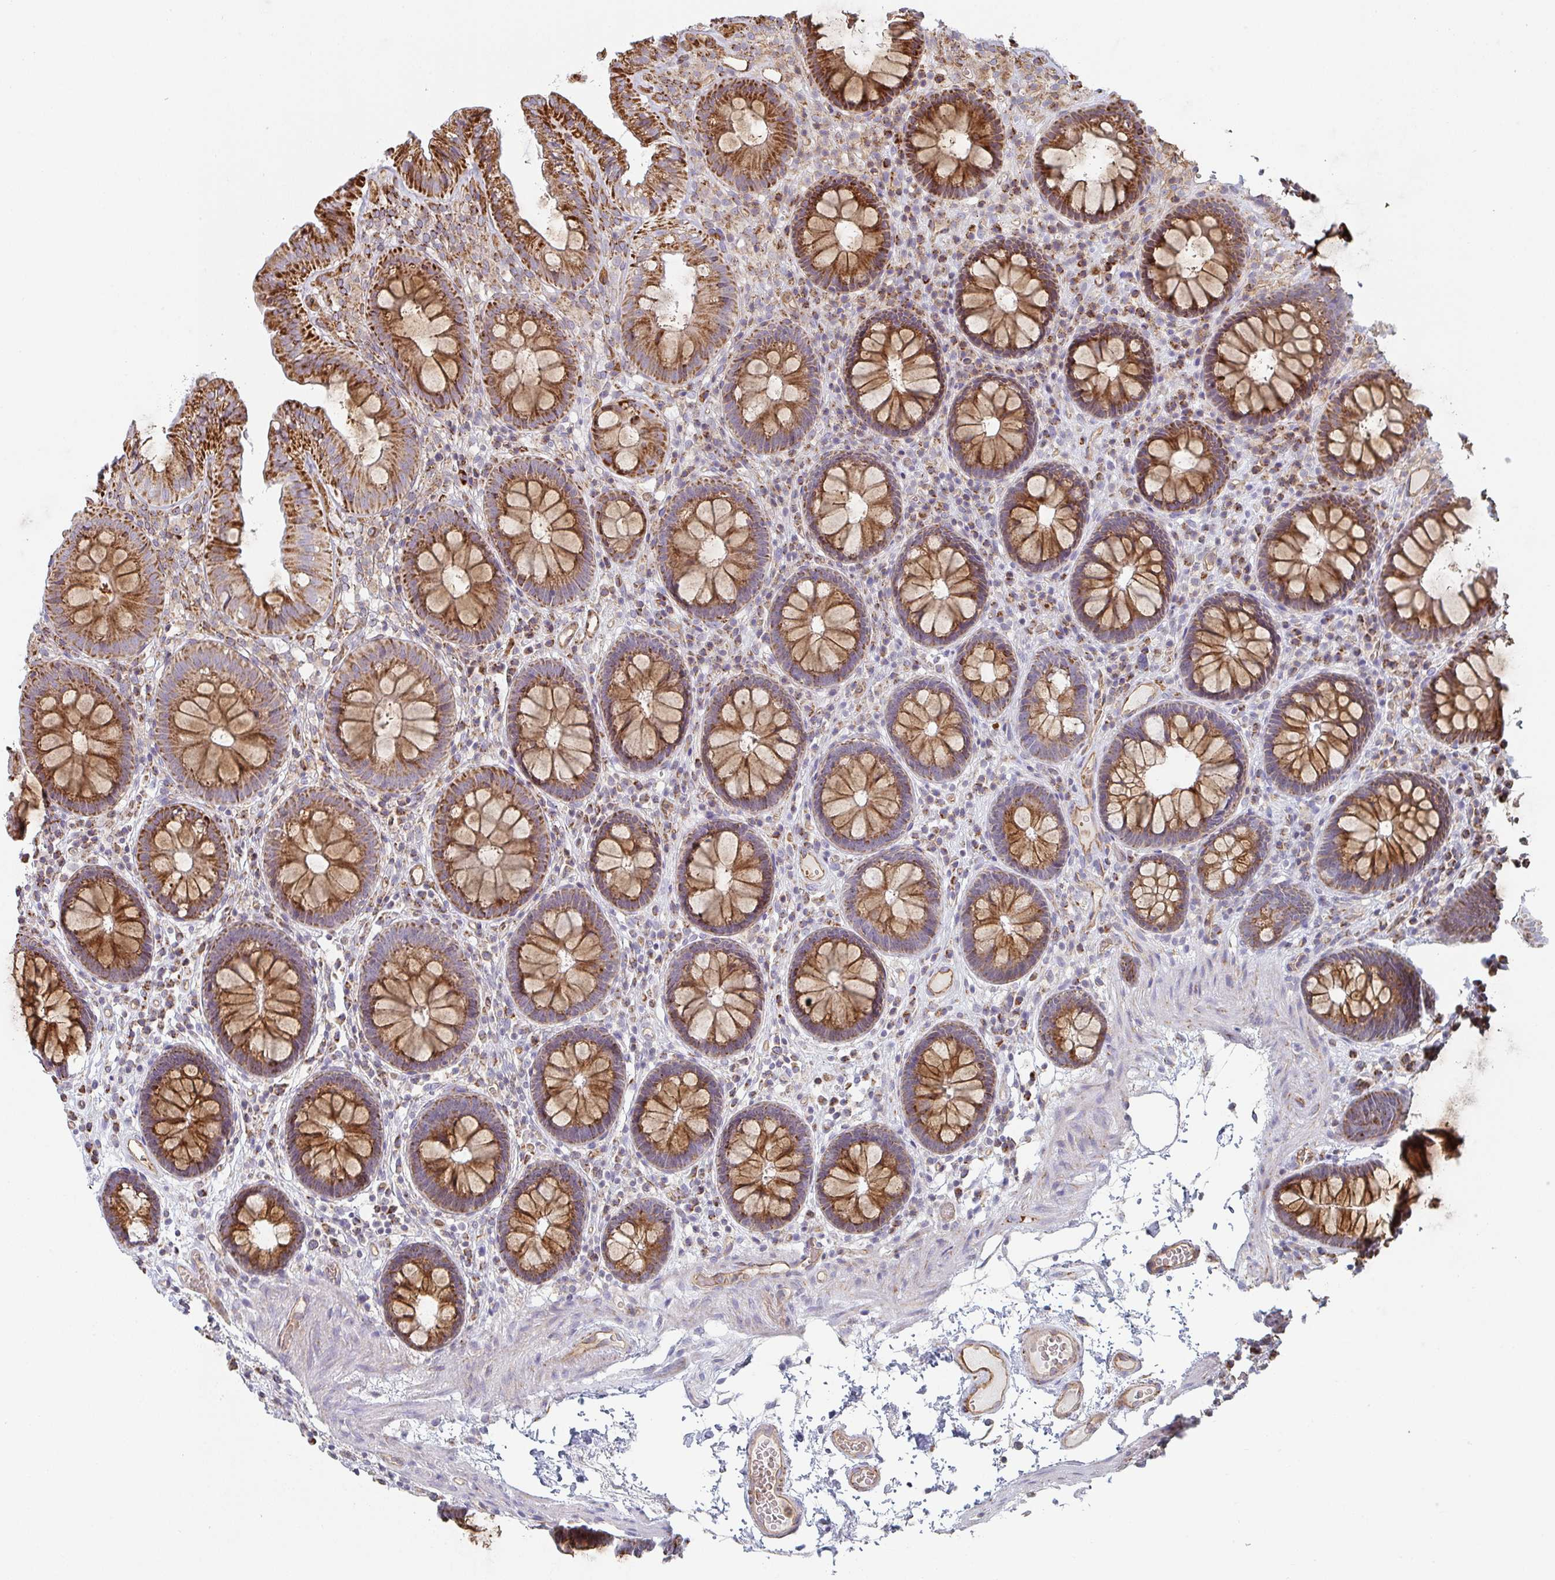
{"staining": {"intensity": "moderate", "quantity": "25%-75%", "location": "cytoplasmic/membranous"}, "tissue": "colon", "cell_type": "Endothelial cells", "image_type": "normal", "snomed": [{"axis": "morphology", "description": "Normal tissue, NOS"}, {"axis": "topography", "description": "Colon"}, {"axis": "topography", "description": "Peripheral nerve tissue"}], "caption": "Immunohistochemistry (IHC) (DAB (3,3'-diaminobenzidine)) staining of benign human colon exhibits moderate cytoplasmic/membranous protein positivity in about 25%-75% of endothelial cells.", "gene": "ZNF526", "patient": {"sex": "male", "age": 84}}